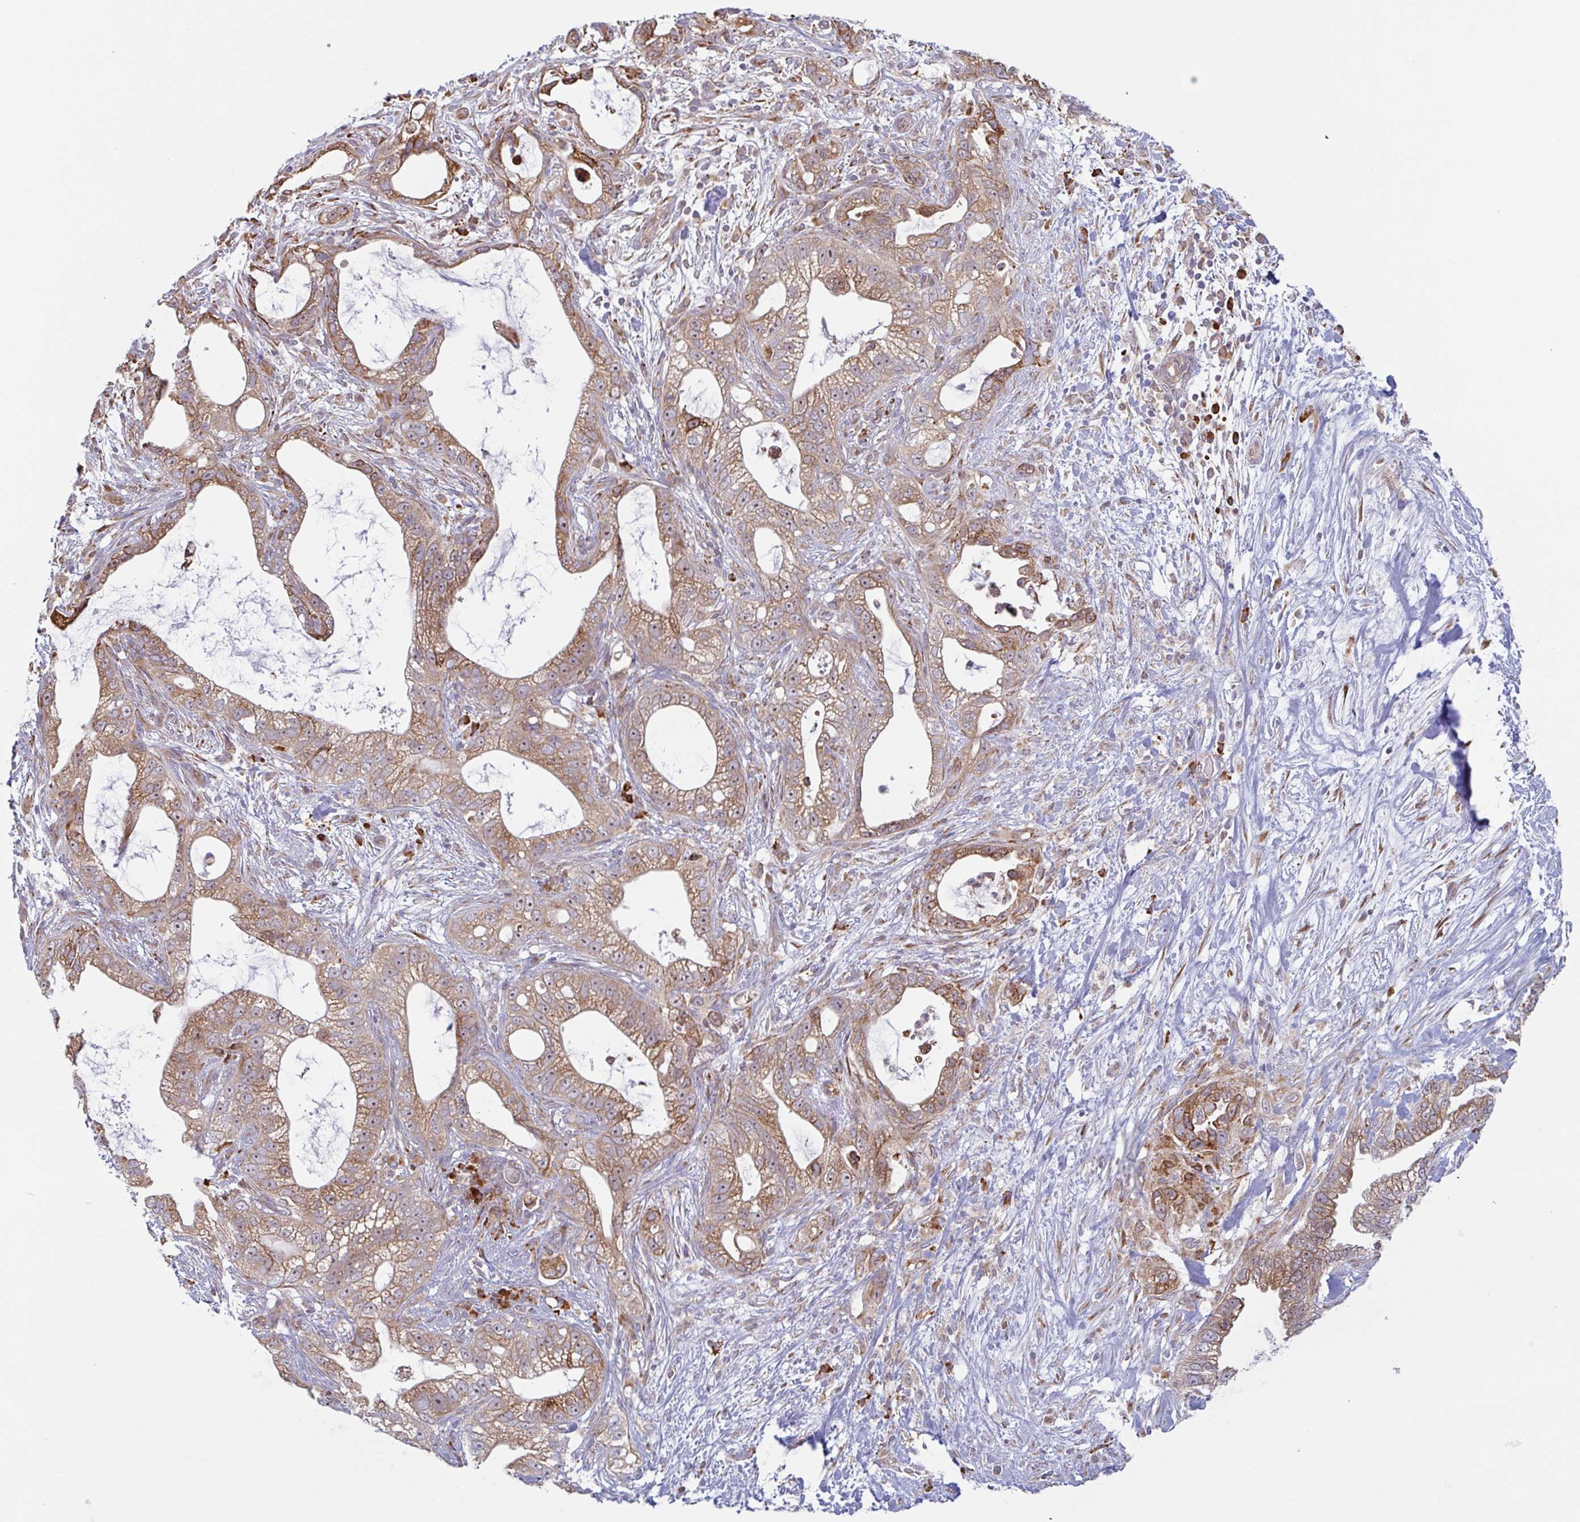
{"staining": {"intensity": "moderate", "quantity": ">75%", "location": "cytoplasmic/membranous"}, "tissue": "pancreatic cancer", "cell_type": "Tumor cells", "image_type": "cancer", "snomed": [{"axis": "morphology", "description": "Adenocarcinoma, NOS"}, {"axis": "topography", "description": "Pancreas"}], "caption": "Immunohistochemistry (DAB) staining of pancreatic cancer reveals moderate cytoplasmic/membranous protein expression in about >75% of tumor cells. (DAB = brown stain, brightfield microscopy at high magnification).", "gene": "RIT1", "patient": {"sex": "male", "age": 70}}